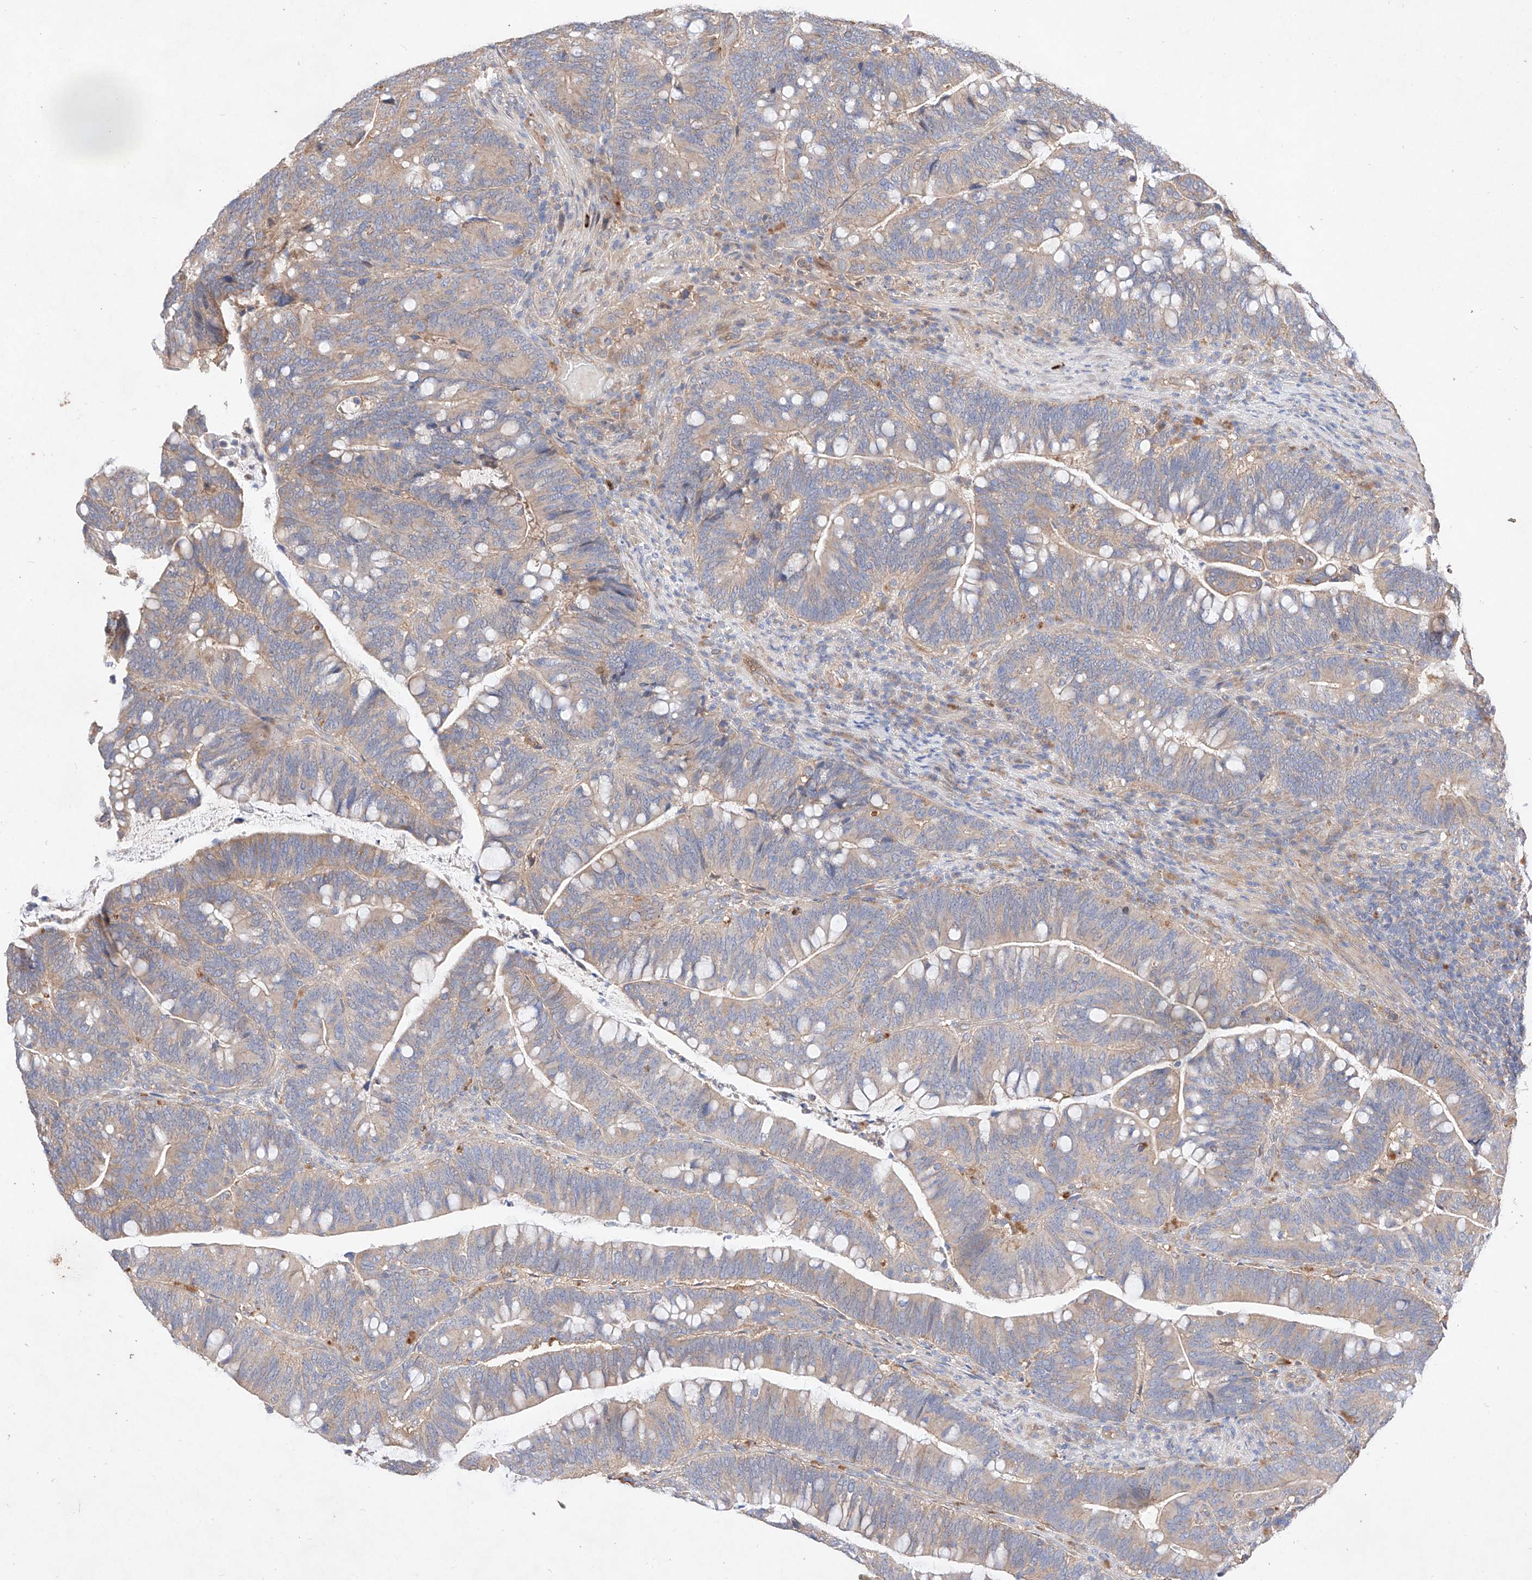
{"staining": {"intensity": "weak", "quantity": "25%-75%", "location": "cytoplasmic/membranous"}, "tissue": "colorectal cancer", "cell_type": "Tumor cells", "image_type": "cancer", "snomed": [{"axis": "morphology", "description": "Adenocarcinoma, NOS"}, {"axis": "topography", "description": "Colon"}], "caption": "Colorectal cancer (adenocarcinoma) stained with a protein marker shows weak staining in tumor cells.", "gene": "C6orf62", "patient": {"sex": "female", "age": 66}}